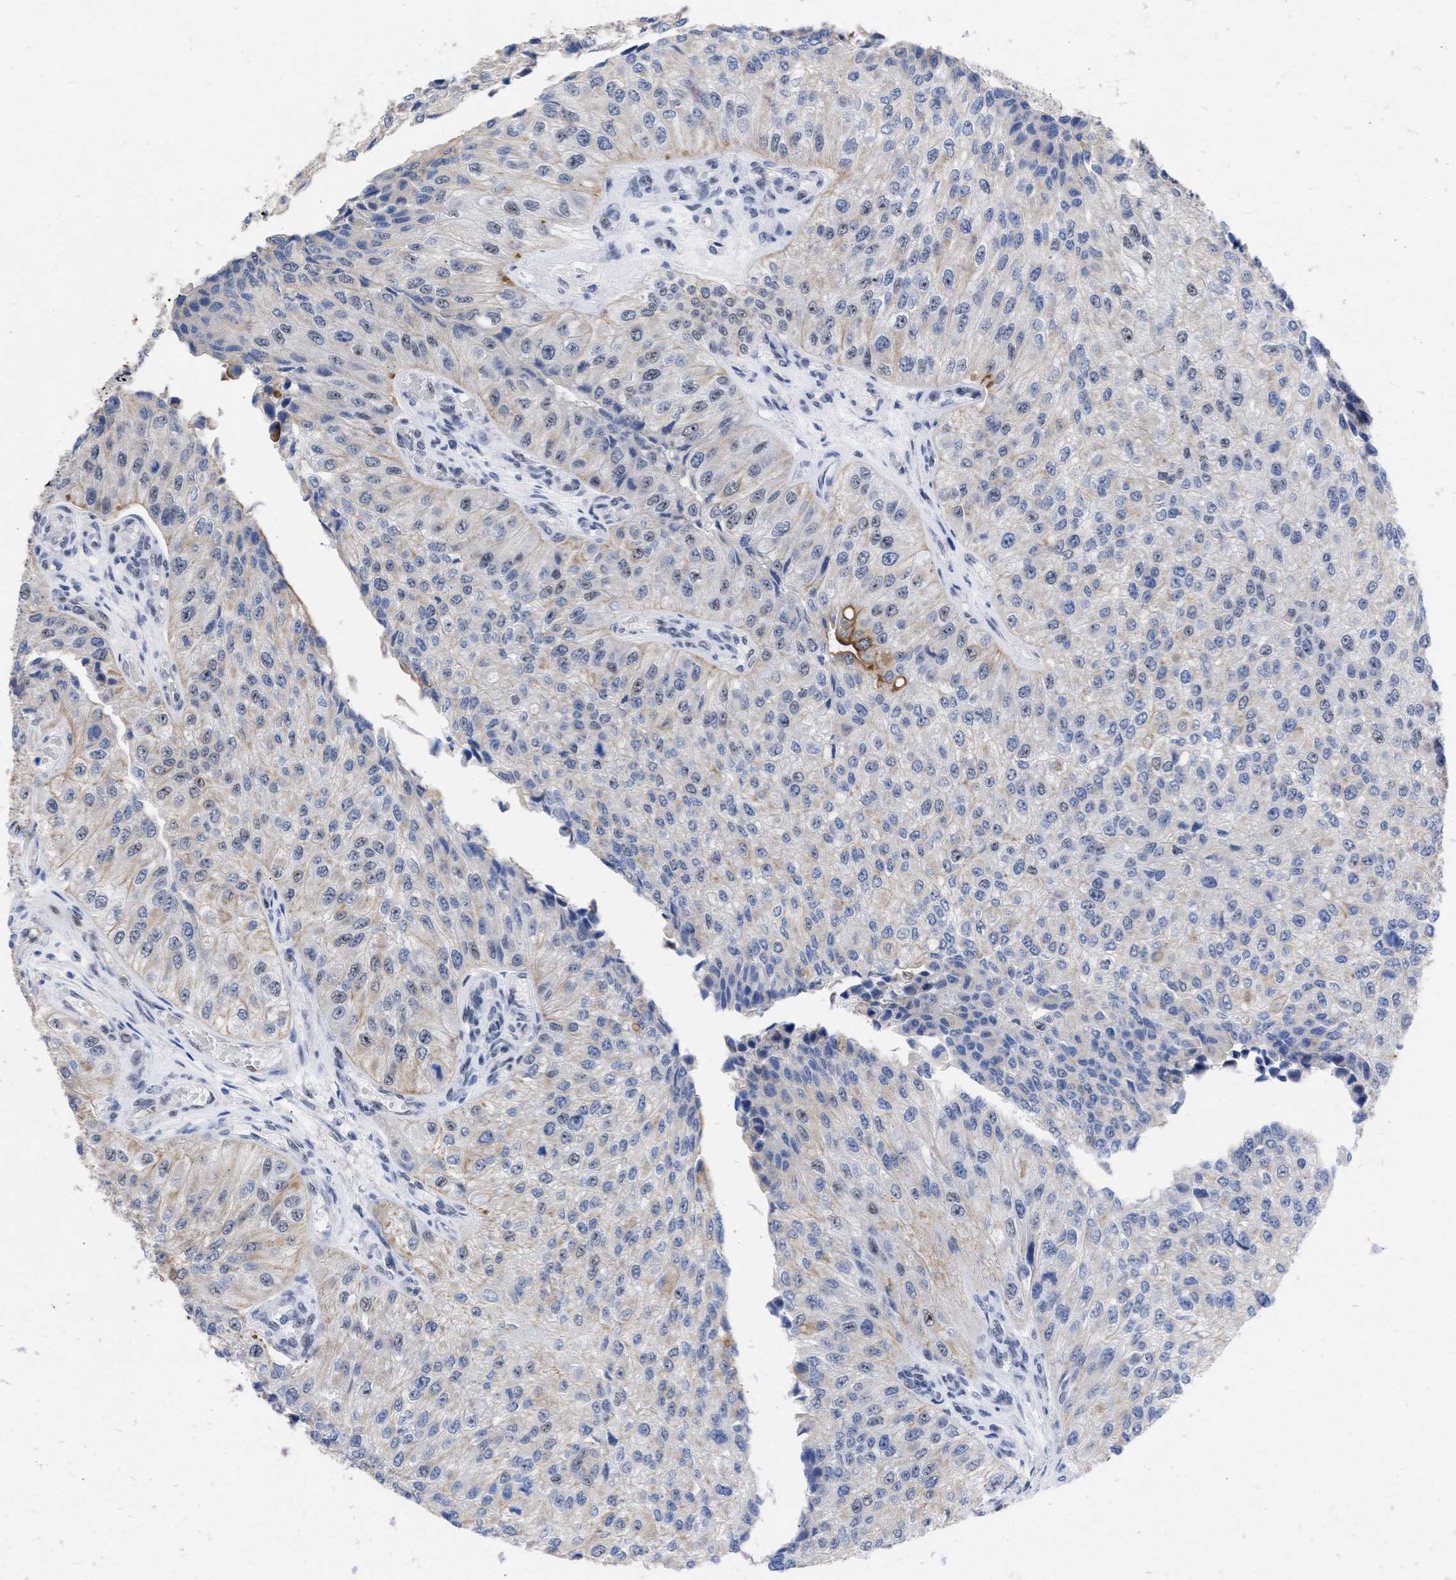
{"staining": {"intensity": "weak", "quantity": "<25%", "location": "cytoplasmic/membranous,nuclear"}, "tissue": "urothelial cancer", "cell_type": "Tumor cells", "image_type": "cancer", "snomed": [{"axis": "morphology", "description": "Urothelial carcinoma, High grade"}, {"axis": "topography", "description": "Kidney"}, {"axis": "topography", "description": "Urinary bladder"}], "caption": "High magnification brightfield microscopy of high-grade urothelial carcinoma stained with DAB (brown) and counterstained with hematoxylin (blue): tumor cells show no significant expression.", "gene": "DDX41", "patient": {"sex": "male", "age": 77}}